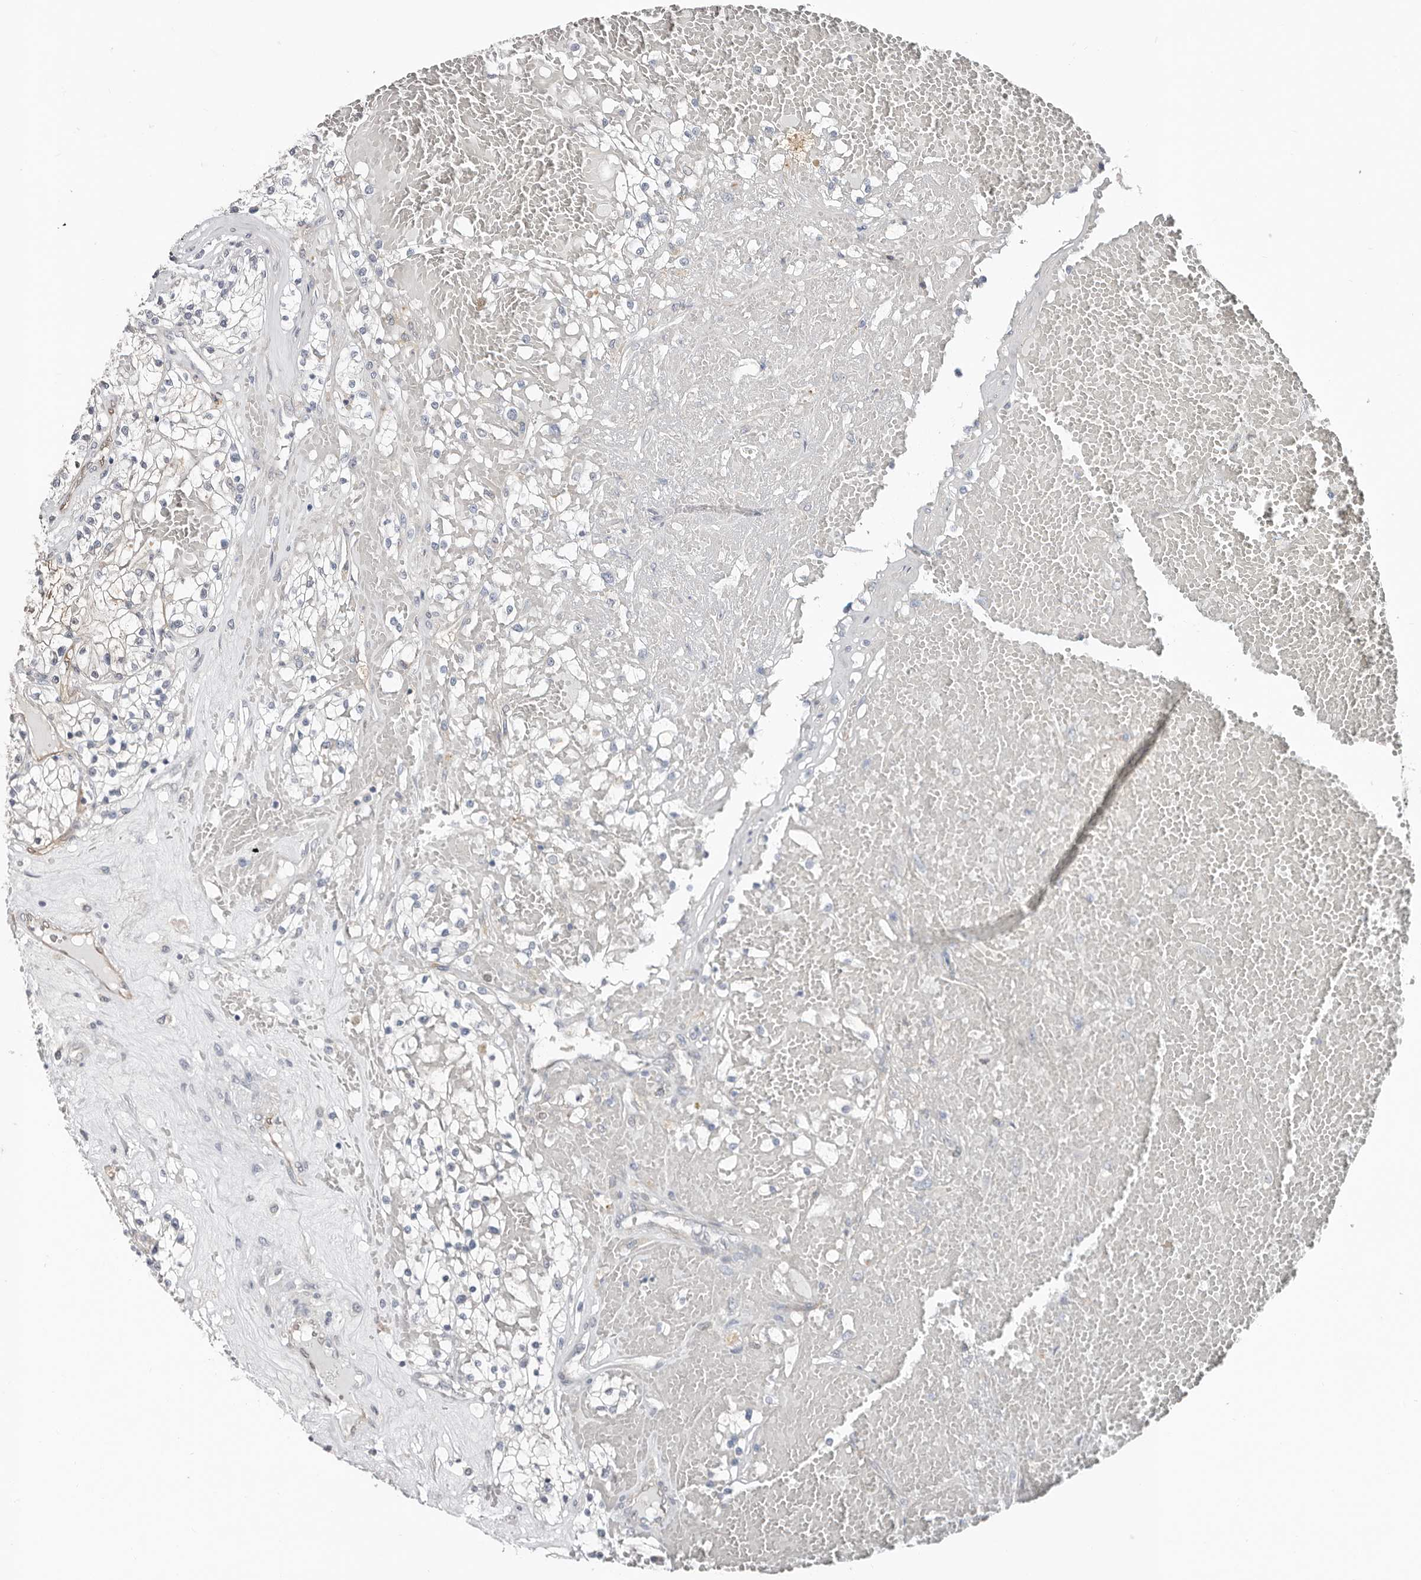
{"staining": {"intensity": "negative", "quantity": "none", "location": "none"}, "tissue": "renal cancer", "cell_type": "Tumor cells", "image_type": "cancer", "snomed": [{"axis": "morphology", "description": "Normal tissue, NOS"}, {"axis": "morphology", "description": "Adenocarcinoma, NOS"}, {"axis": "topography", "description": "Kidney"}], "caption": "Histopathology image shows no protein positivity in tumor cells of renal cancer tissue.", "gene": "ASRGL1", "patient": {"sex": "male", "age": 68}}